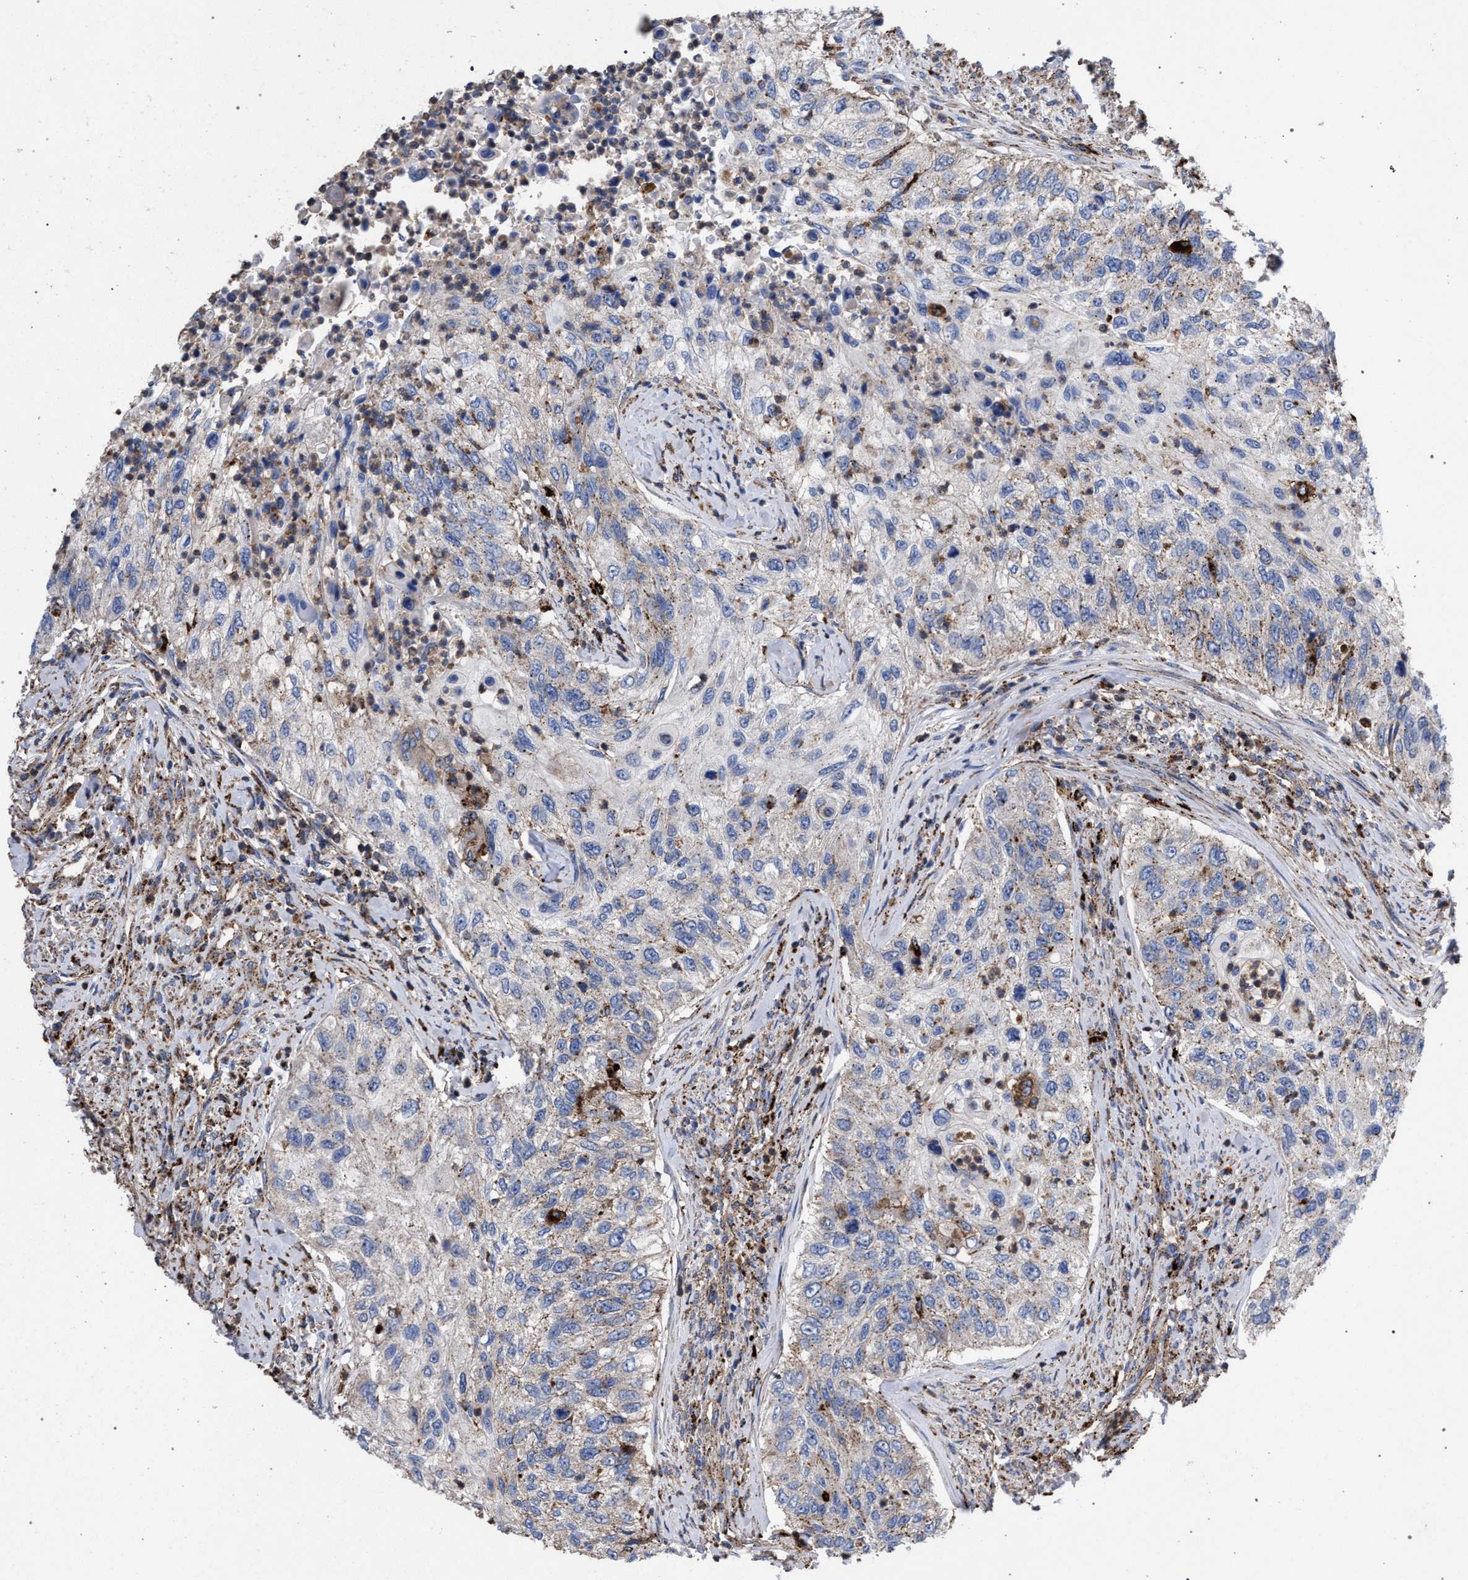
{"staining": {"intensity": "moderate", "quantity": "25%-75%", "location": "cytoplasmic/membranous"}, "tissue": "urothelial cancer", "cell_type": "Tumor cells", "image_type": "cancer", "snomed": [{"axis": "morphology", "description": "Urothelial carcinoma, High grade"}, {"axis": "topography", "description": "Urinary bladder"}], "caption": "Immunohistochemical staining of urothelial cancer demonstrates medium levels of moderate cytoplasmic/membranous staining in approximately 25%-75% of tumor cells.", "gene": "PPT1", "patient": {"sex": "female", "age": 60}}